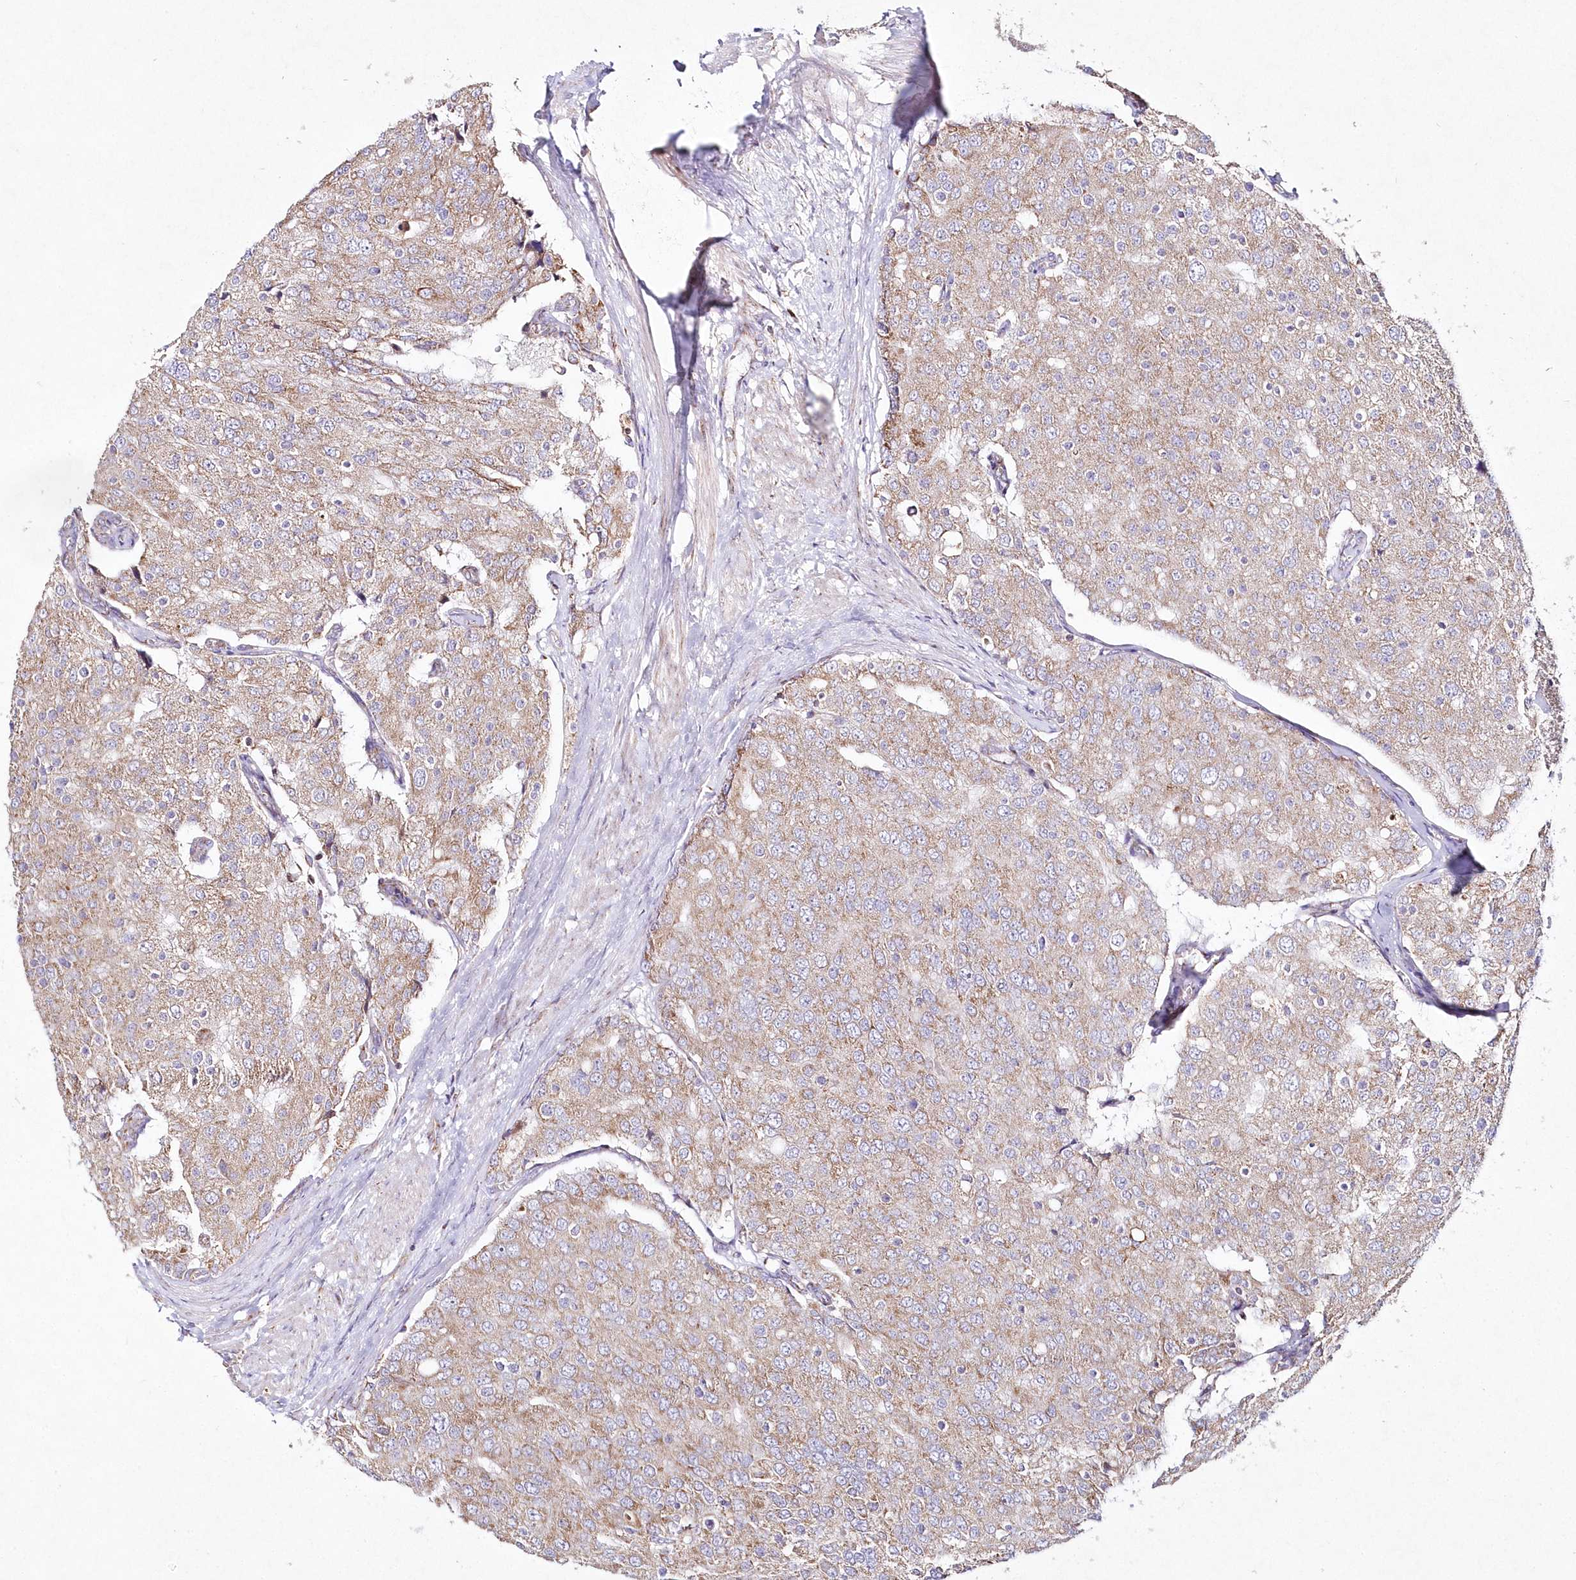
{"staining": {"intensity": "weak", "quantity": "25%-75%", "location": "cytoplasmic/membranous"}, "tissue": "prostate cancer", "cell_type": "Tumor cells", "image_type": "cancer", "snomed": [{"axis": "morphology", "description": "Adenocarcinoma, High grade"}, {"axis": "topography", "description": "Prostate"}], "caption": "Protein expression analysis of human prostate cancer reveals weak cytoplasmic/membranous expression in approximately 25%-75% of tumor cells.", "gene": "DNA2", "patient": {"sex": "male", "age": 50}}